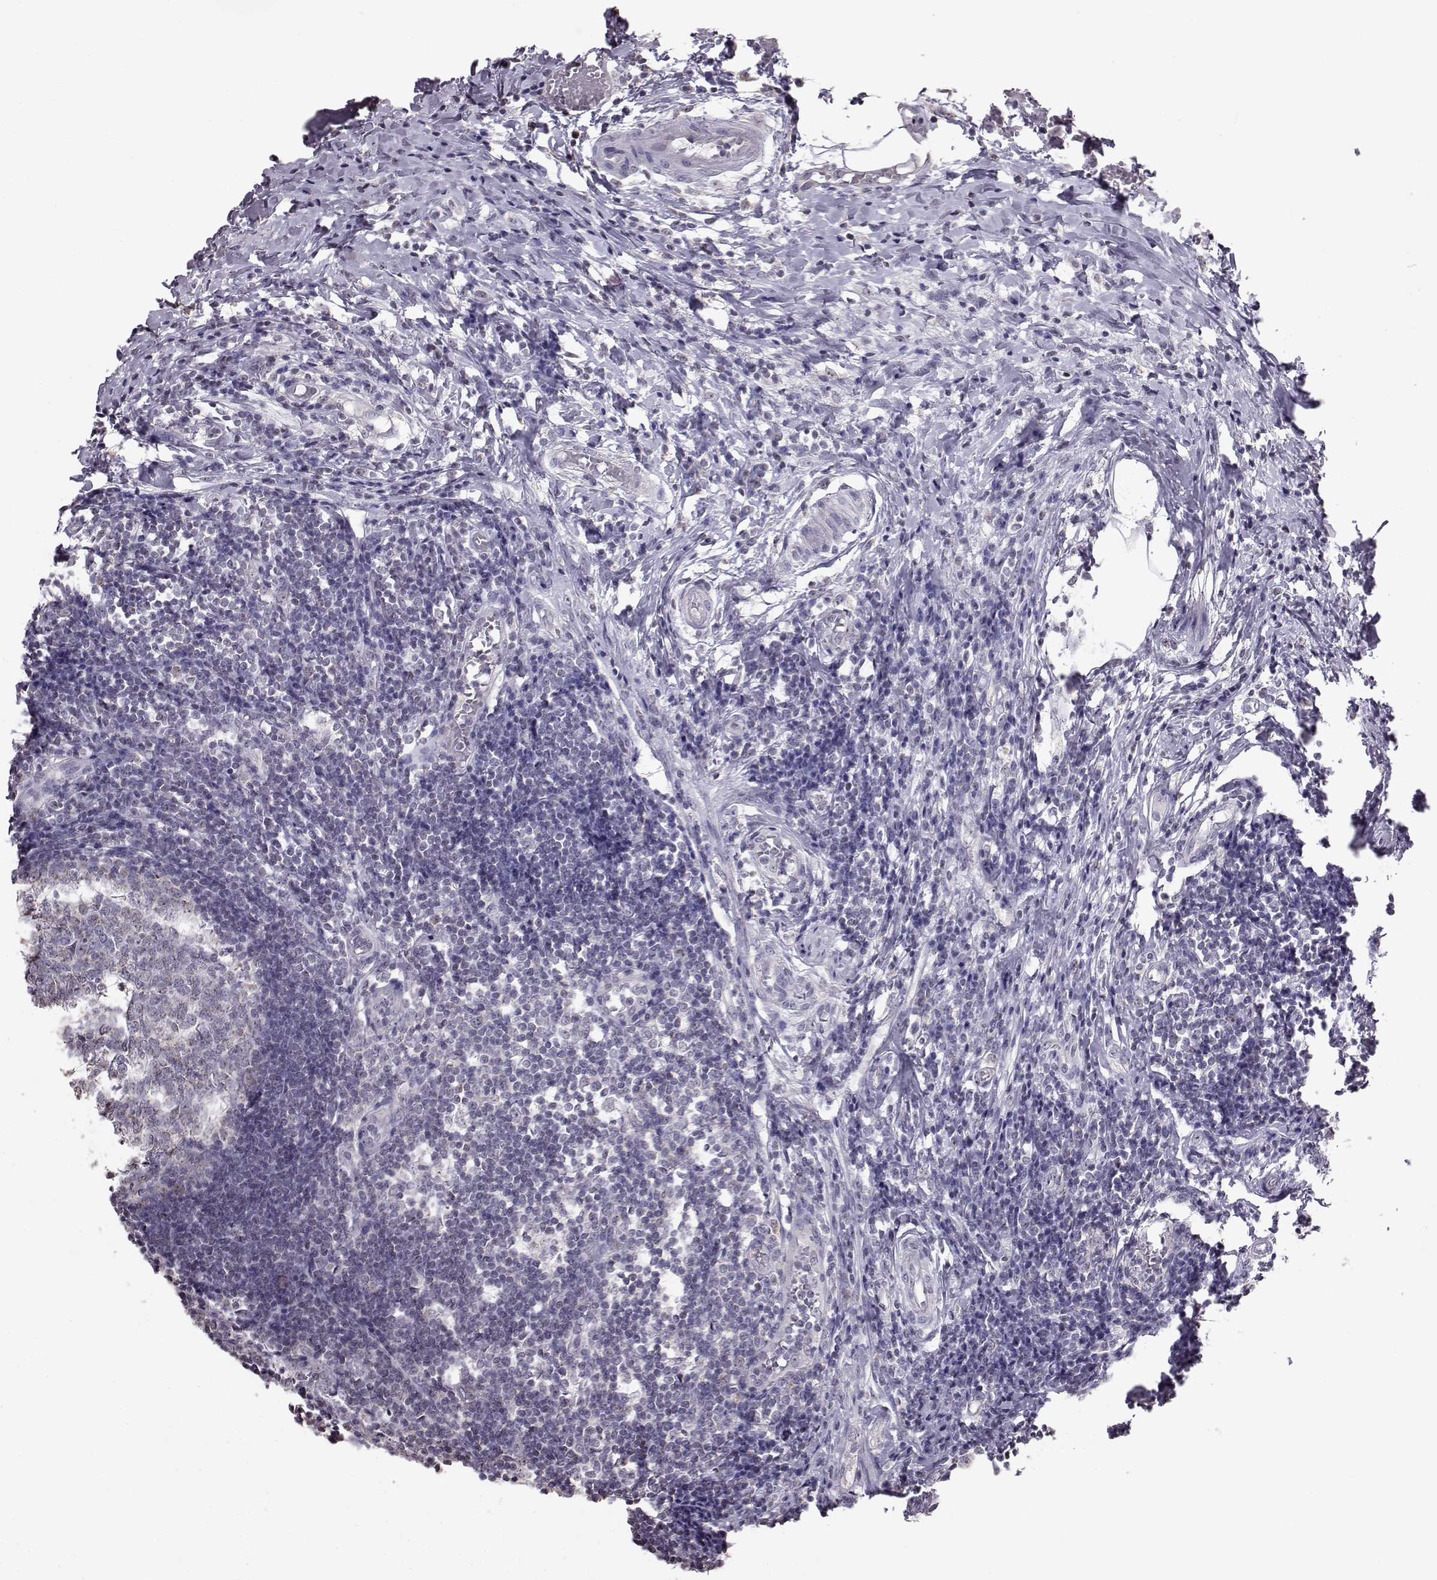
{"staining": {"intensity": "negative", "quantity": "none", "location": "none"}, "tissue": "appendix", "cell_type": "Glandular cells", "image_type": "normal", "snomed": [{"axis": "morphology", "description": "Normal tissue, NOS"}, {"axis": "morphology", "description": "Inflammation, NOS"}, {"axis": "topography", "description": "Appendix"}], "caption": "Immunohistochemical staining of benign human appendix displays no significant positivity in glandular cells. (DAB IHC, high magnification).", "gene": "ALDH3A1", "patient": {"sex": "male", "age": 16}}